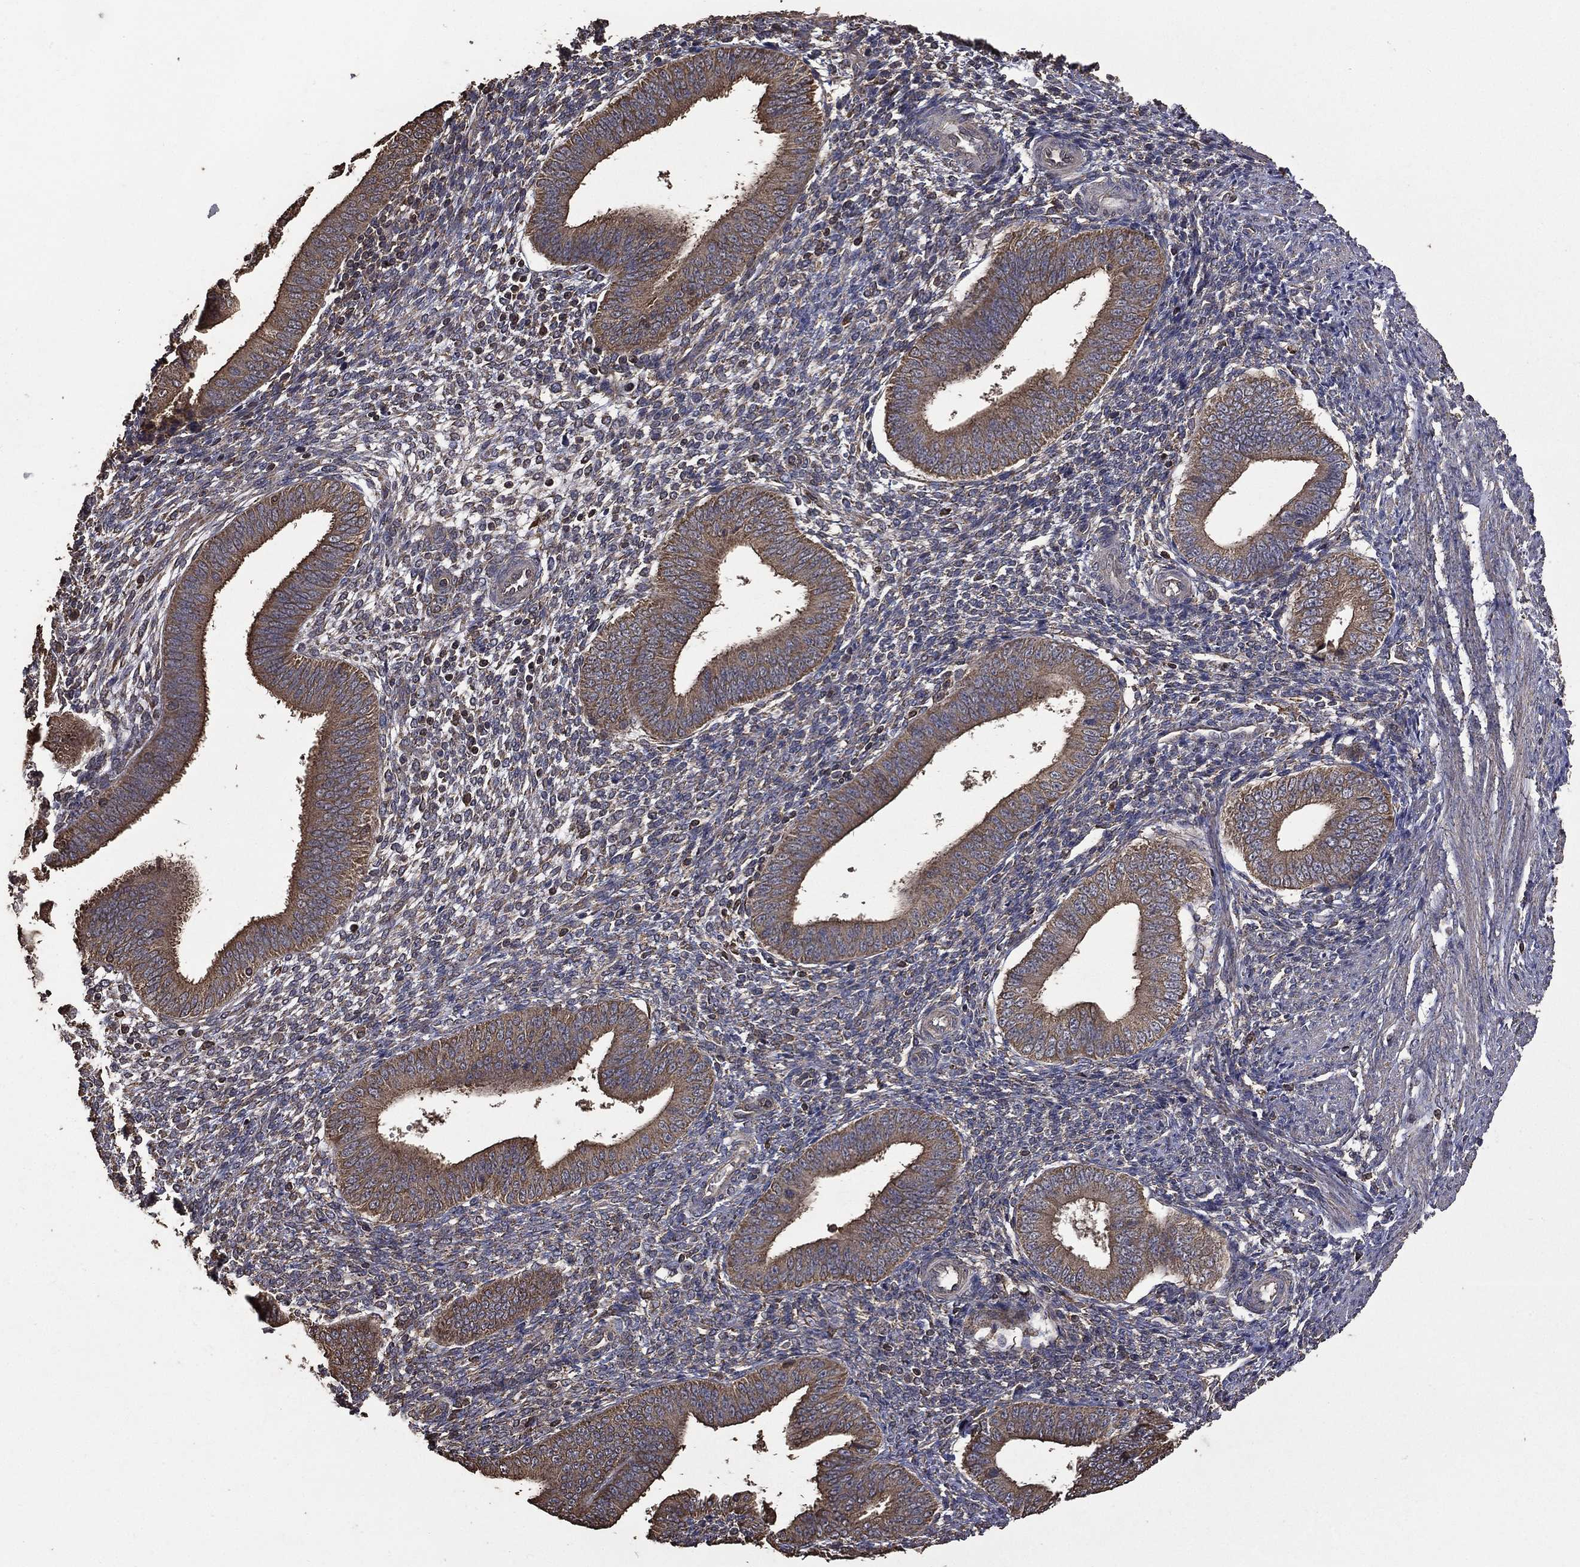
{"staining": {"intensity": "negative", "quantity": "none", "location": "none"}, "tissue": "endometrium", "cell_type": "Cells in endometrial stroma", "image_type": "normal", "snomed": [{"axis": "morphology", "description": "Normal tissue, NOS"}, {"axis": "topography", "description": "Endometrium"}], "caption": "Immunohistochemistry (IHC) image of unremarkable endometrium: endometrium stained with DAB shows no significant protein positivity in cells in endometrial stroma. Nuclei are stained in blue.", "gene": "METTL27", "patient": {"sex": "female", "age": 39}}